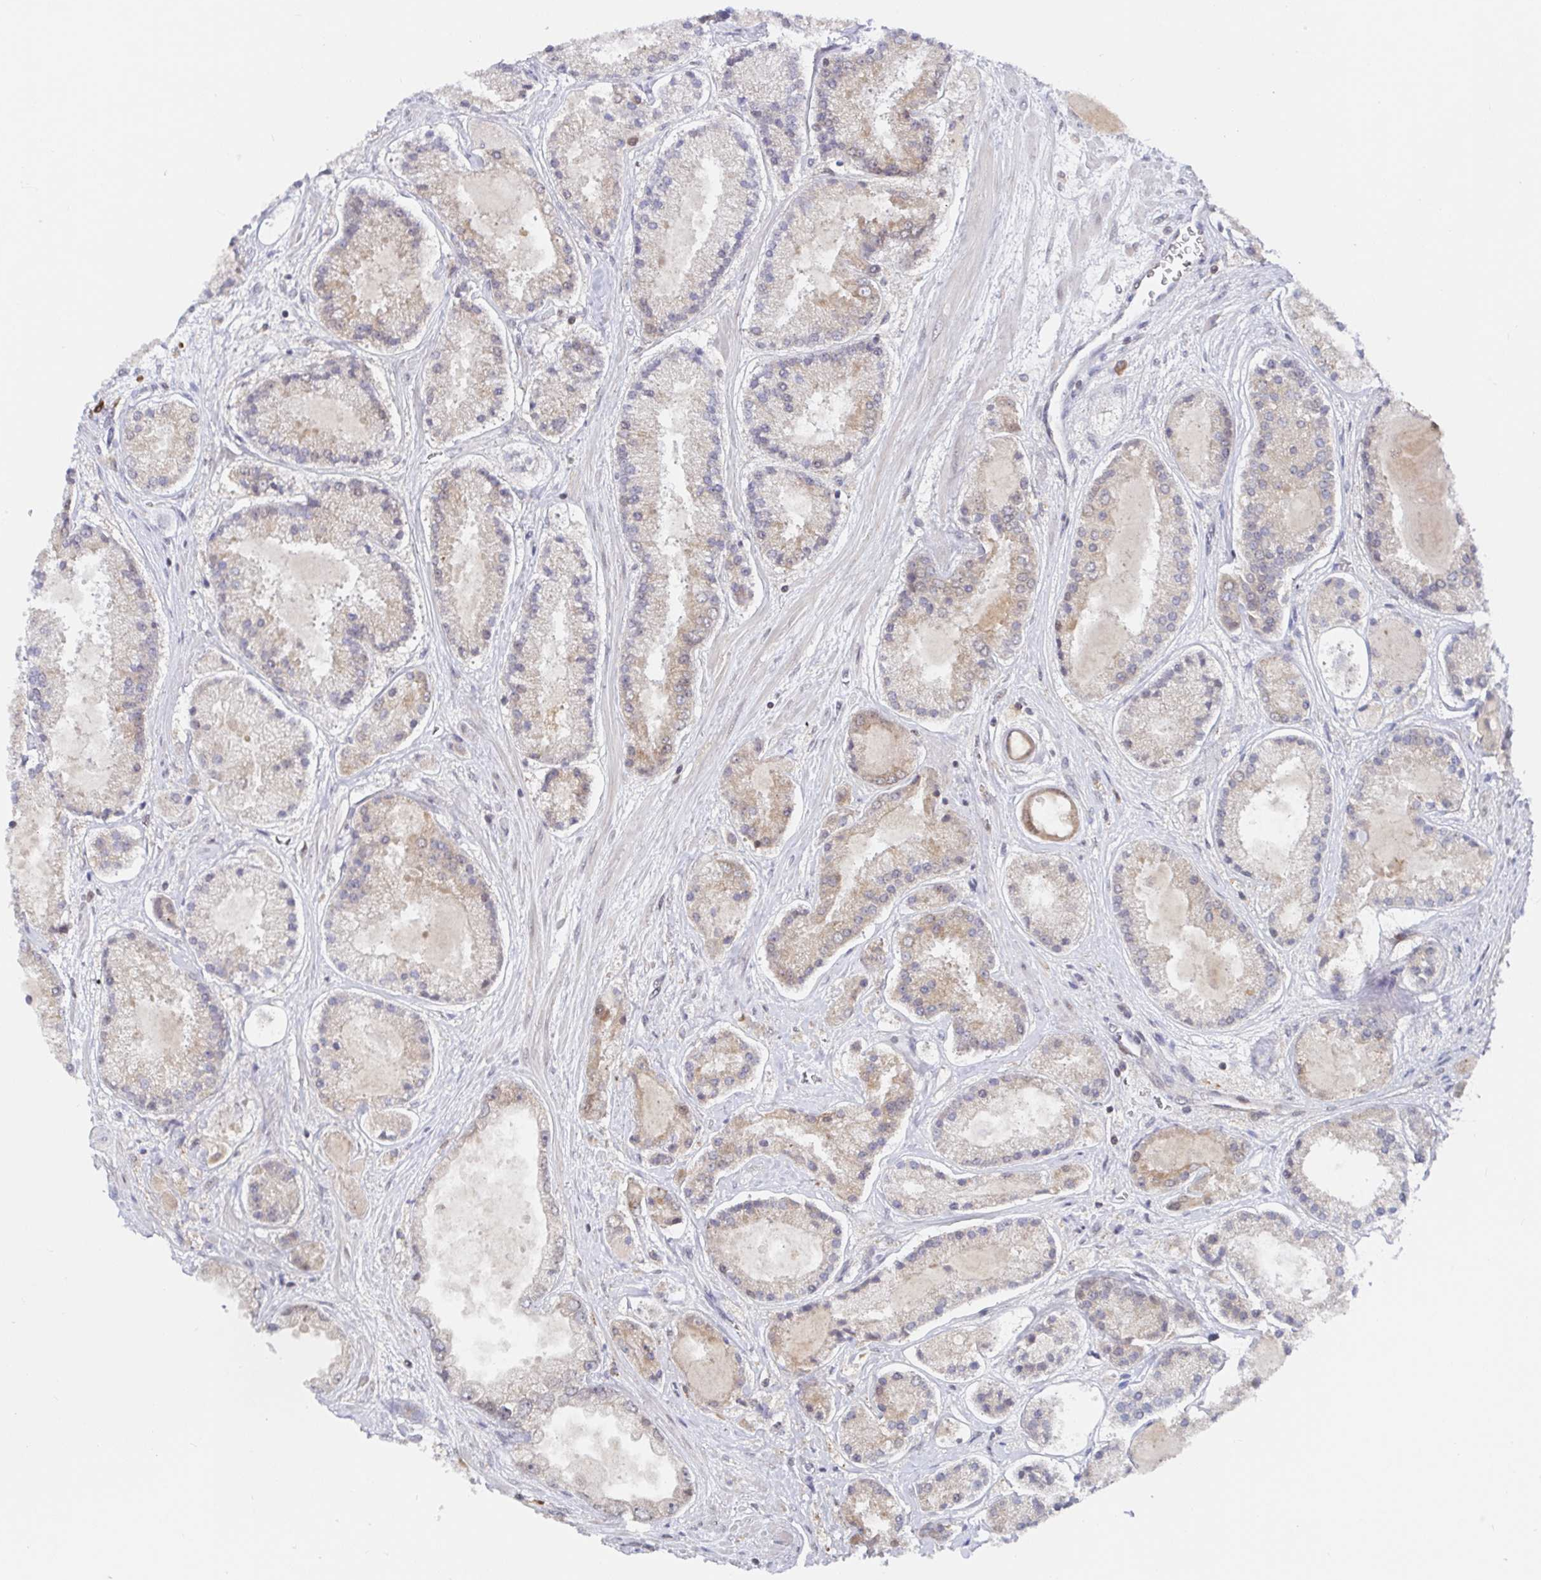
{"staining": {"intensity": "moderate", "quantity": "25%-75%", "location": "cytoplasmic/membranous"}, "tissue": "prostate cancer", "cell_type": "Tumor cells", "image_type": "cancer", "snomed": [{"axis": "morphology", "description": "Adenocarcinoma, High grade"}, {"axis": "topography", "description": "Prostate"}], "caption": "A medium amount of moderate cytoplasmic/membranous positivity is identified in about 25%-75% of tumor cells in prostate cancer tissue.", "gene": "ALG1", "patient": {"sex": "male", "age": 67}}